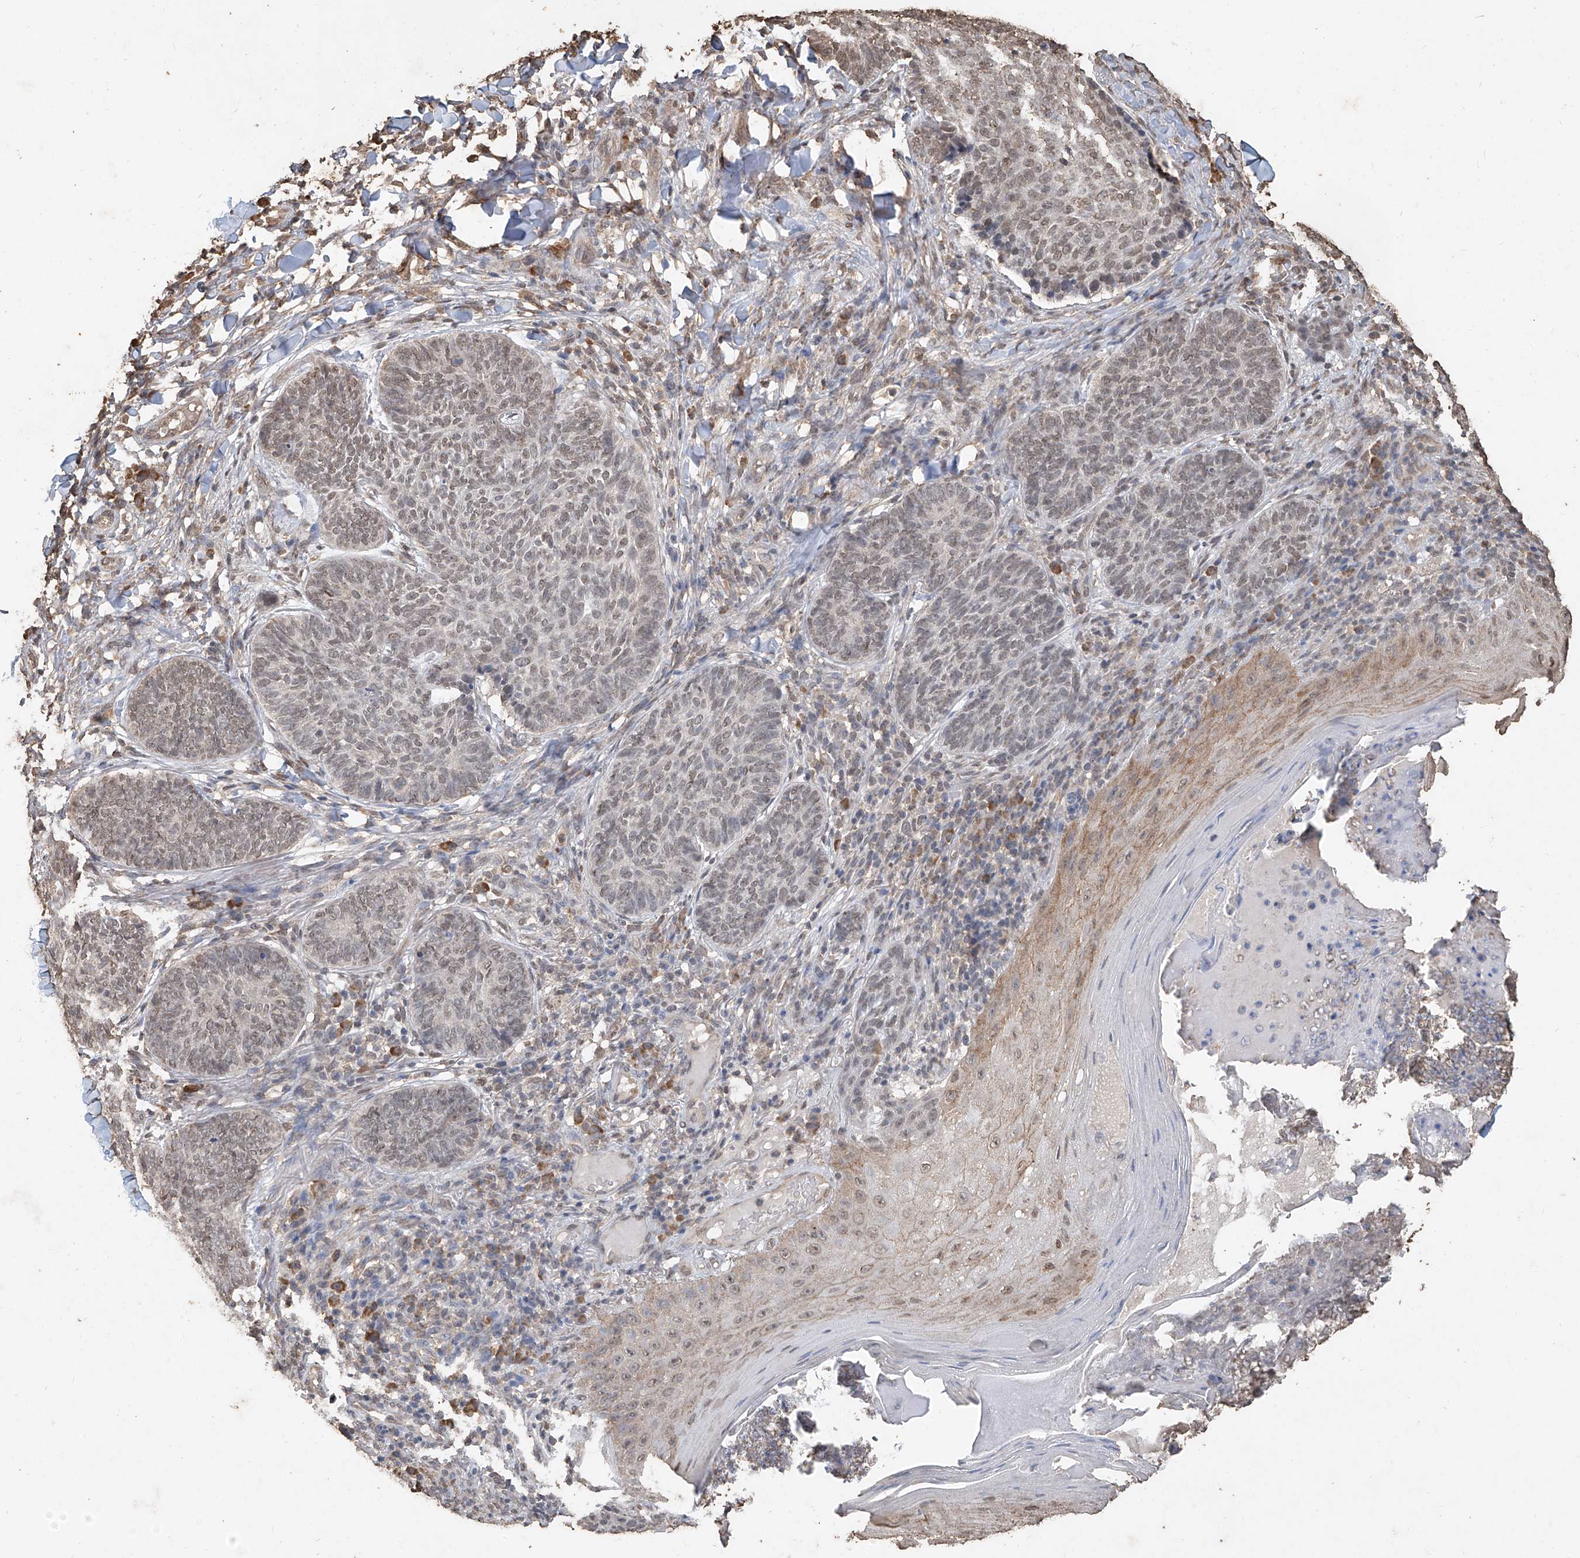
{"staining": {"intensity": "weak", "quantity": "25%-75%", "location": "nuclear"}, "tissue": "skin cancer", "cell_type": "Tumor cells", "image_type": "cancer", "snomed": [{"axis": "morphology", "description": "Normal tissue, NOS"}, {"axis": "morphology", "description": "Basal cell carcinoma"}, {"axis": "topography", "description": "Skin"}], "caption": "The image exhibits immunohistochemical staining of skin cancer (basal cell carcinoma). There is weak nuclear staining is appreciated in approximately 25%-75% of tumor cells.", "gene": "ELOVL1", "patient": {"sex": "male", "age": 50}}